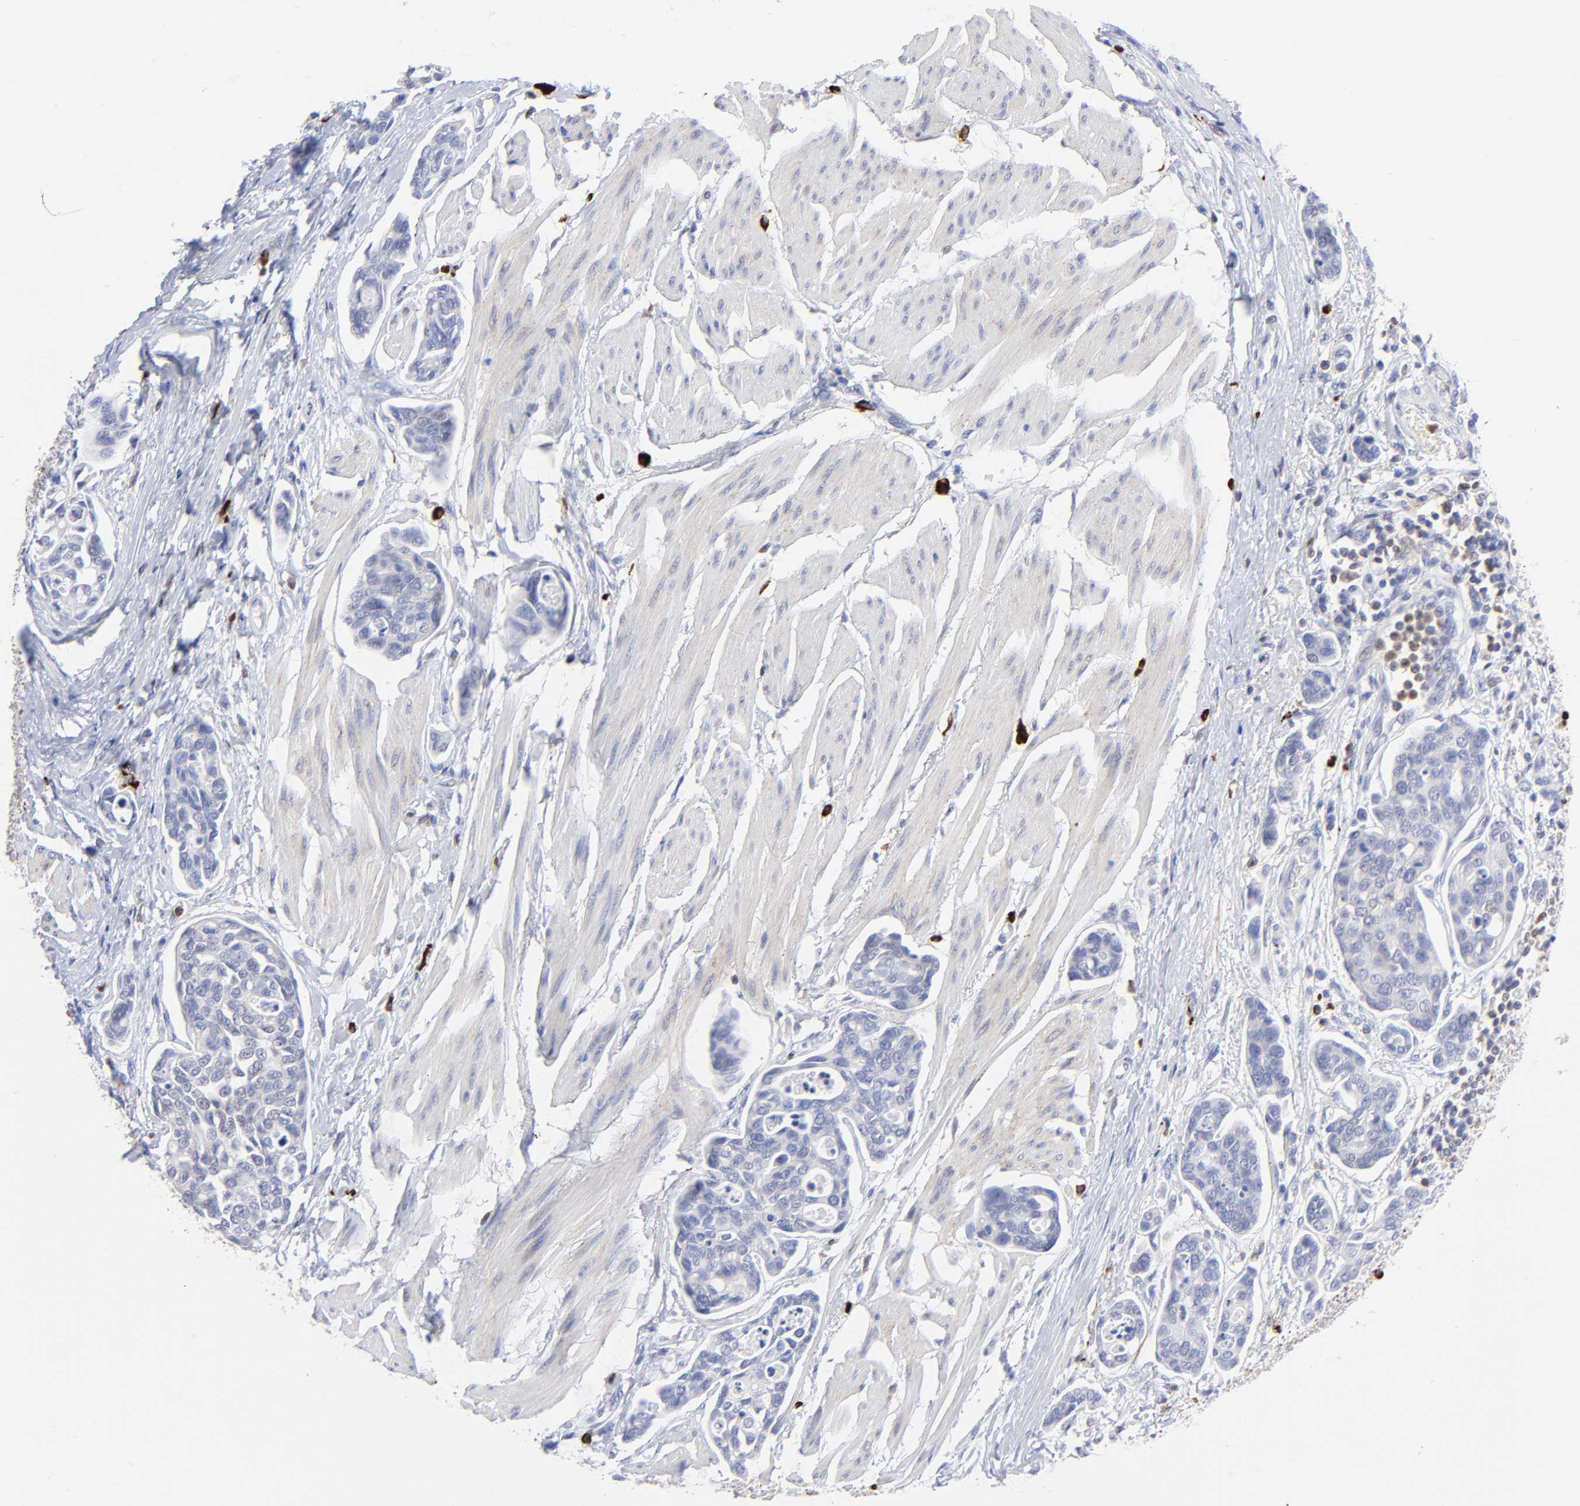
{"staining": {"intensity": "negative", "quantity": "none", "location": "none"}, "tissue": "urothelial cancer", "cell_type": "Tumor cells", "image_type": "cancer", "snomed": [{"axis": "morphology", "description": "Urothelial carcinoma, High grade"}, {"axis": "topography", "description": "Urinary bladder"}], "caption": "Human high-grade urothelial carcinoma stained for a protein using IHC shows no positivity in tumor cells.", "gene": "TBXT", "patient": {"sex": "male", "age": 78}}